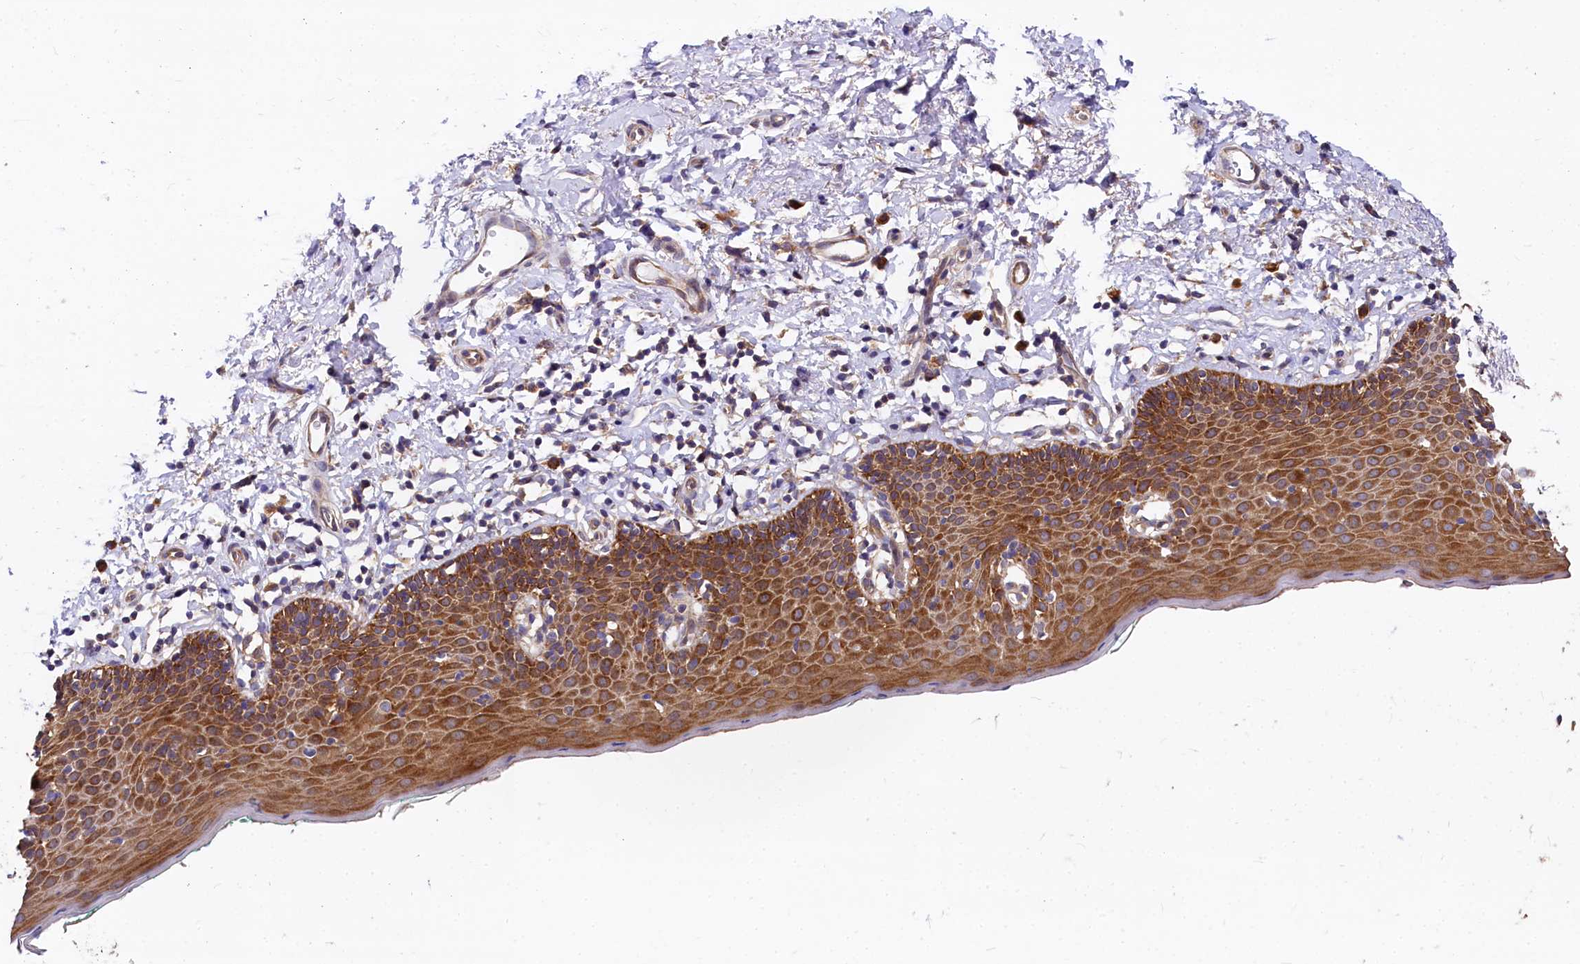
{"staining": {"intensity": "strong", "quantity": ">75%", "location": "cytoplasmic/membranous"}, "tissue": "skin", "cell_type": "Epidermal cells", "image_type": "normal", "snomed": [{"axis": "morphology", "description": "Normal tissue, NOS"}, {"axis": "topography", "description": "Vulva"}], "caption": "Immunohistochemical staining of unremarkable human skin reveals high levels of strong cytoplasmic/membranous expression in approximately >75% of epidermal cells.", "gene": "EIF2B2", "patient": {"sex": "female", "age": 66}}